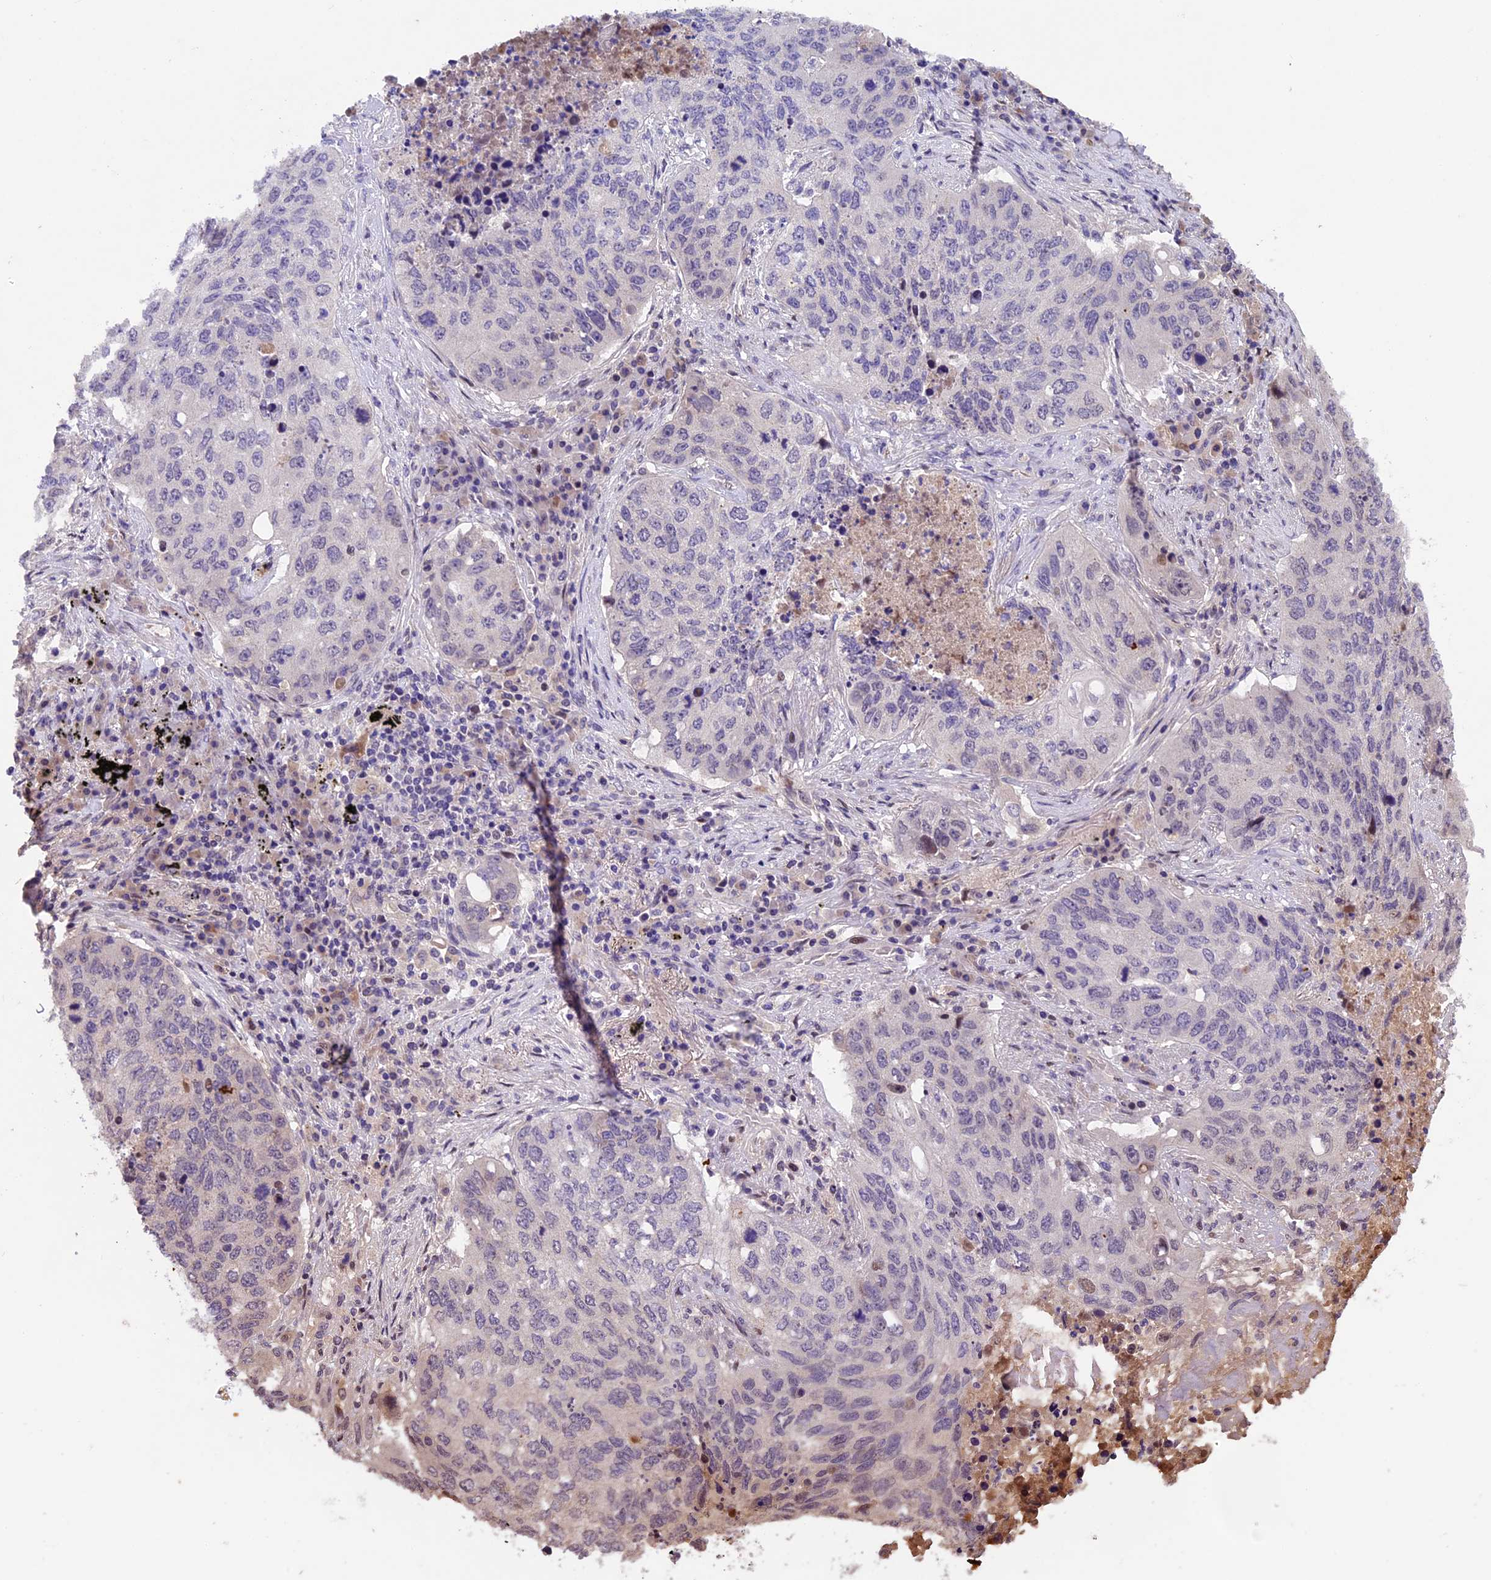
{"staining": {"intensity": "negative", "quantity": "none", "location": "none"}, "tissue": "lung cancer", "cell_type": "Tumor cells", "image_type": "cancer", "snomed": [{"axis": "morphology", "description": "Squamous cell carcinoma, NOS"}, {"axis": "topography", "description": "Lung"}], "caption": "Tumor cells show no significant expression in lung cancer. (DAB IHC, high magnification).", "gene": "CCSER1", "patient": {"sex": "female", "age": 63}}